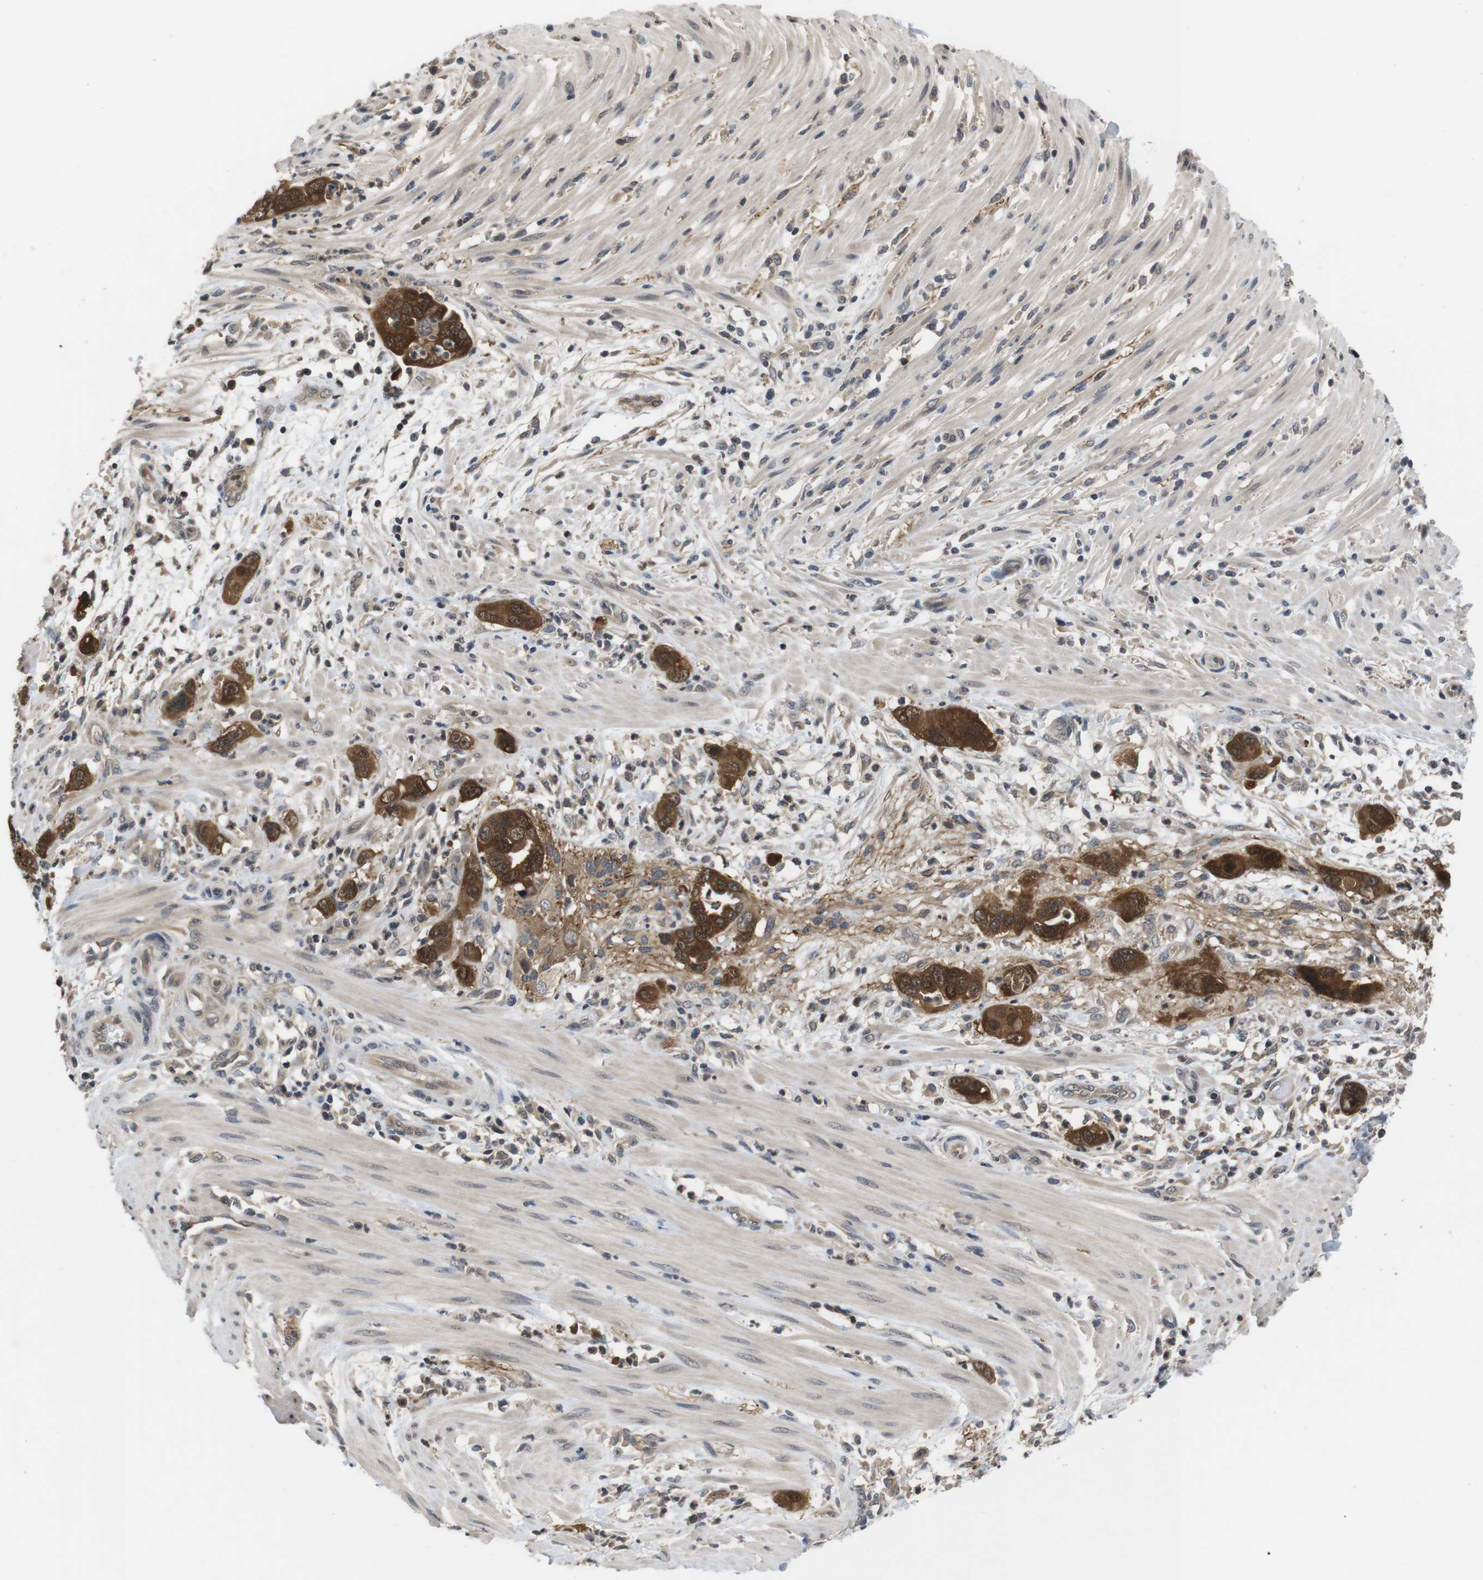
{"staining": {"intensity": "strong", "quantity": ">75%", "location": "cytoplasmic/membranous,nuclear"}, "tissue": "pancreatic cancer", "cell_type": "Tumor cells", "image_type": "cancer", "snomed": [{"axis": "morphology", "description": "Adenocarcinoma, NOS"}, {"axis": "topography", "description": "Pancreas"}], "caption": "The micrograph demonstrates immunohistochemical staining of adenocarcinoma (pancreatic). There is strong cytoplasmic/membranous and nuclear positivity is present in about >75% of tumor cells. (IHC, brightfield microscopy, high magnification).", "gene": "FADD", "patient": {"sex": "female", "age": 71}}